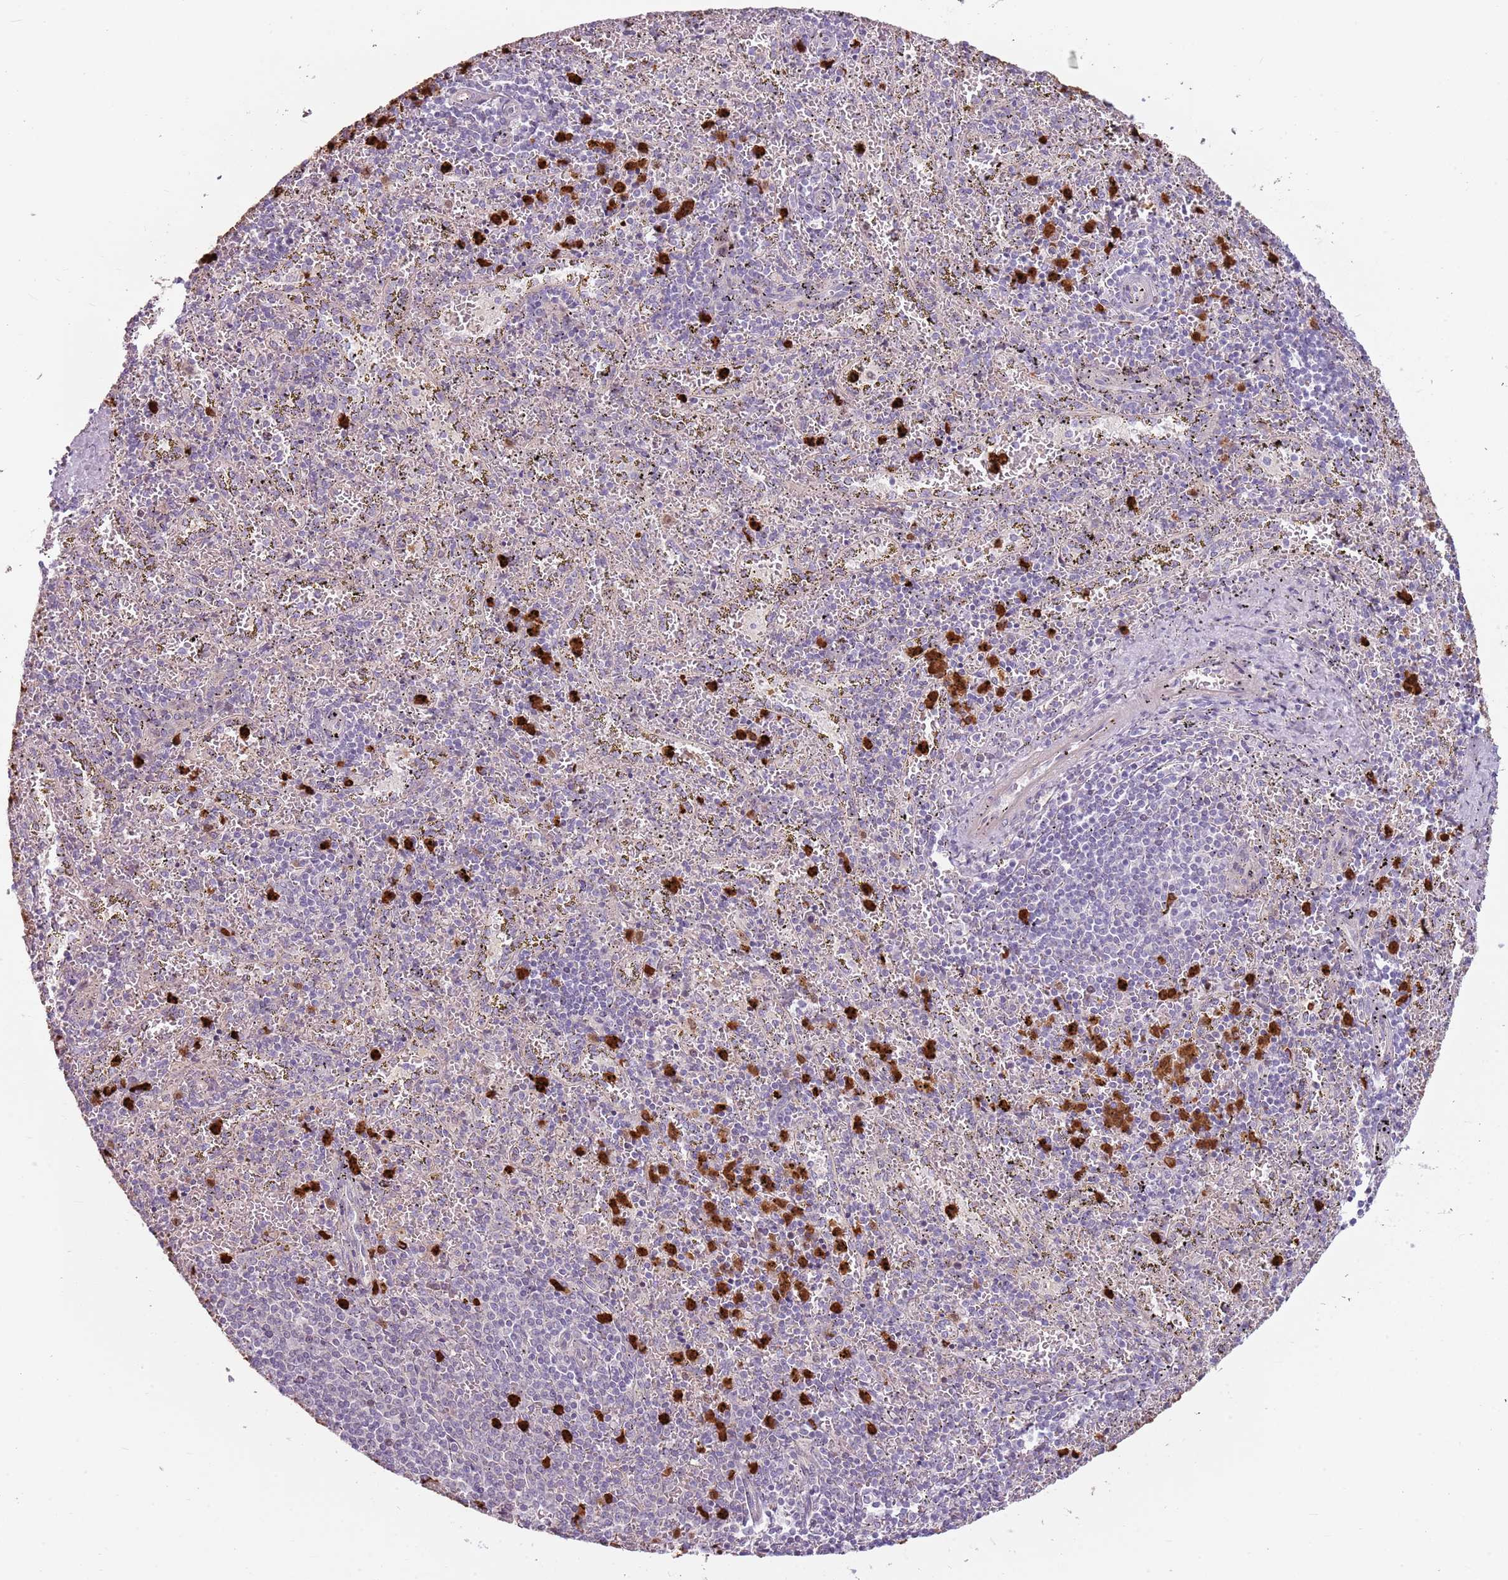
{"staining": {"intensity": "strong", "quantity": "<25%", "location": "cytoplasmic/membranous"}, "tissue": "spleen", "cell_type": "Cells in red pulp", "image_type": "normal", "snomed": [{"axis": "morphology", "description": "Normal tissue, NOS"}, {"axis": "topography", "description": "Spleen"}], "caption": "Immunohistochemistry (IHC) histopathology image of normal spleen stained for a protein (brown), which reveals medium levels of strong cytoplasmic/membranous staining in about <25% of cells in red pulp.", "gene": "SPAG4", "patient": {"sex": "male", "age": 11}}